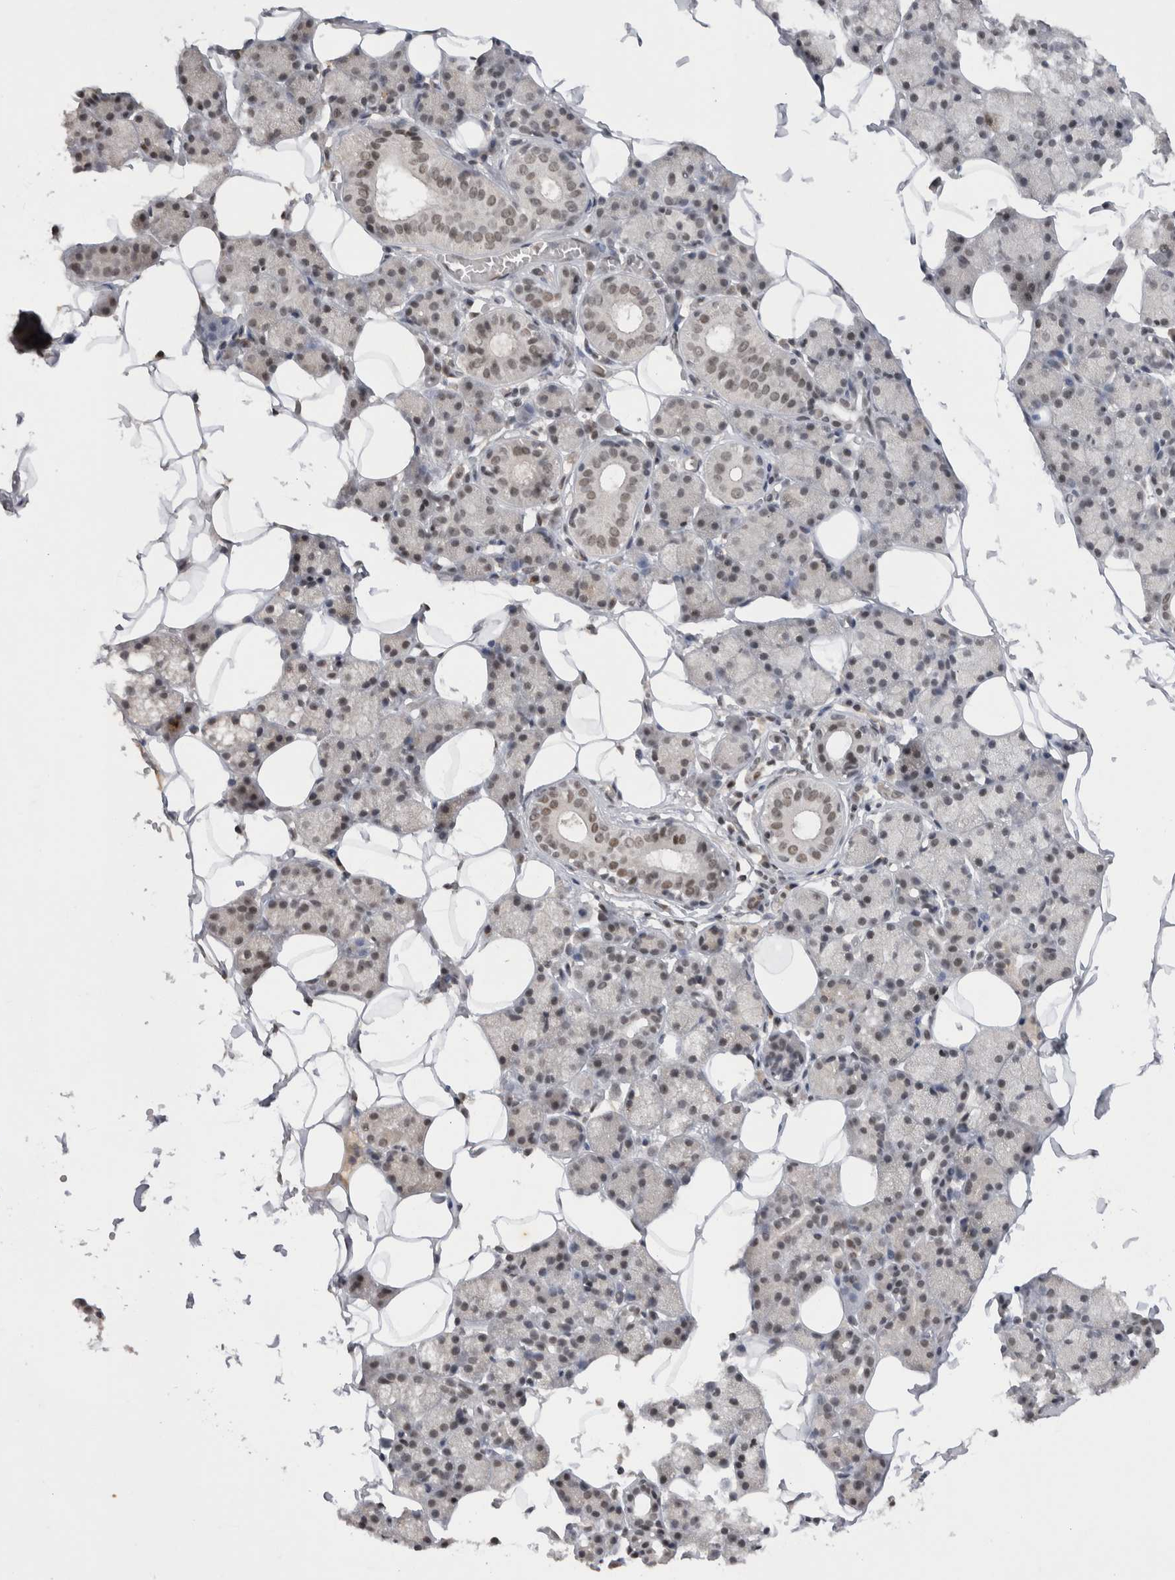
{"staining": {"intensity": "weak", "quantity": "25%-75%", "location": "nuclear"}, "tissue": "salivary gland", "cell_type": "Glandular cells", "image_type": "normal", "snomed": [{"axis": "morphology", "description": "Normal tissue, NOS"}, {"axis": "topography", "description": "Salivary gland"}], "caption": "Protein staining of normal salivary gland demonstrates weak nuclear expression in about 25%-75% of glandular cells. The protein is shown in brown color, while the nuclei are stained blue.", "gene": "DAXX", "patient": {"sex": "female", "age": 33}}